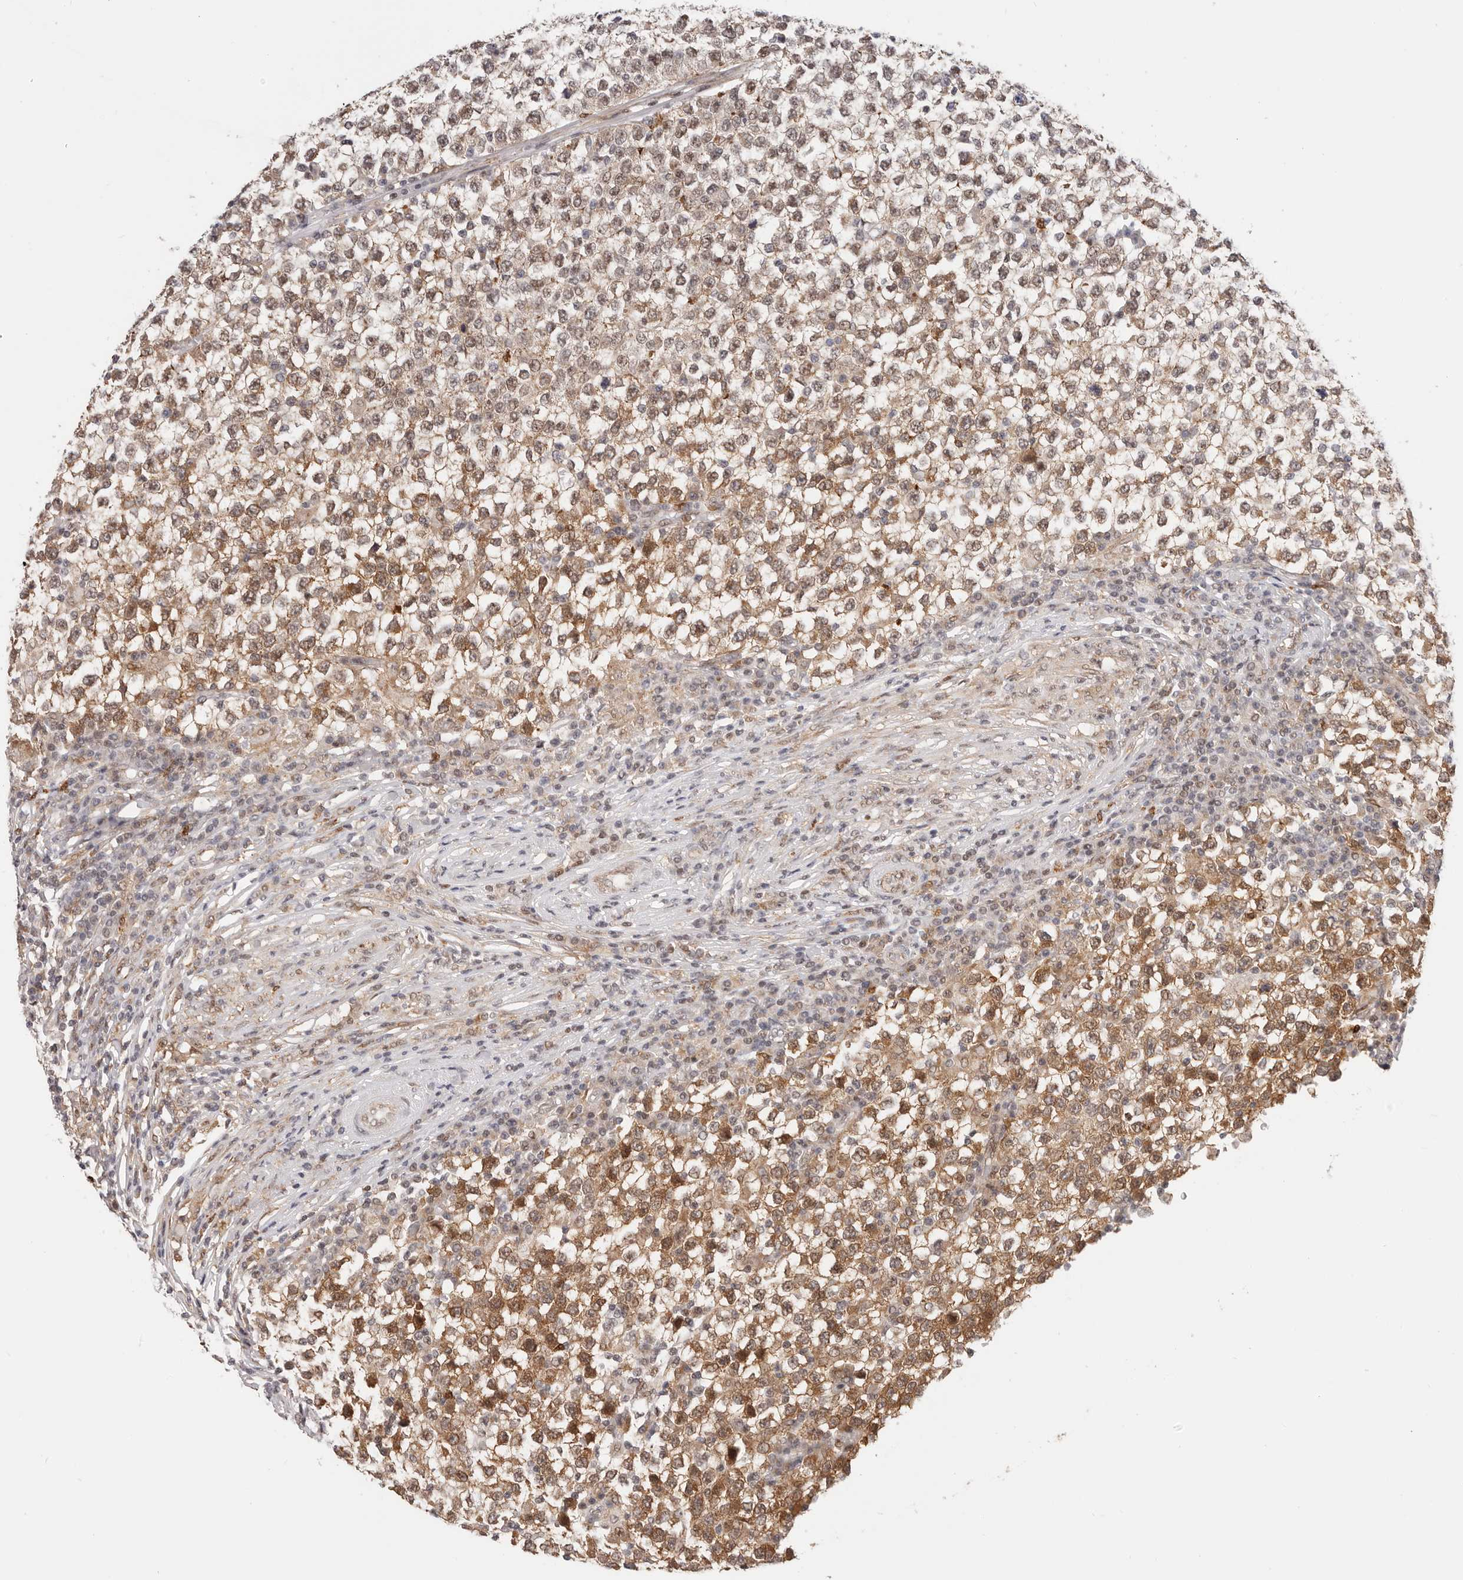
{"staining": {"intensity": "moderate", "quantity": ">75%", "location": "cytoplasmic/membranous,nuclear"}, "tissue": "testis cancer", "cell_type": "Tumor cells", "image_type": "cancer", "snomed": [{"axis": "morphology", "description": "Seminoma, NOS"}, {"axis": "topography", "description": "Testis"}], "caption": "DAB immunohistochemical staining of testis cancer (seminoma) shows moderate cytoplasmic/membranous and nuclear protein positivity in approximately >75% of tumor cells. (Brightfield microscopy of DAB IHC at high magnification).", "gene": "AFDN", "patient": {"sex": "male", "age": 65}}